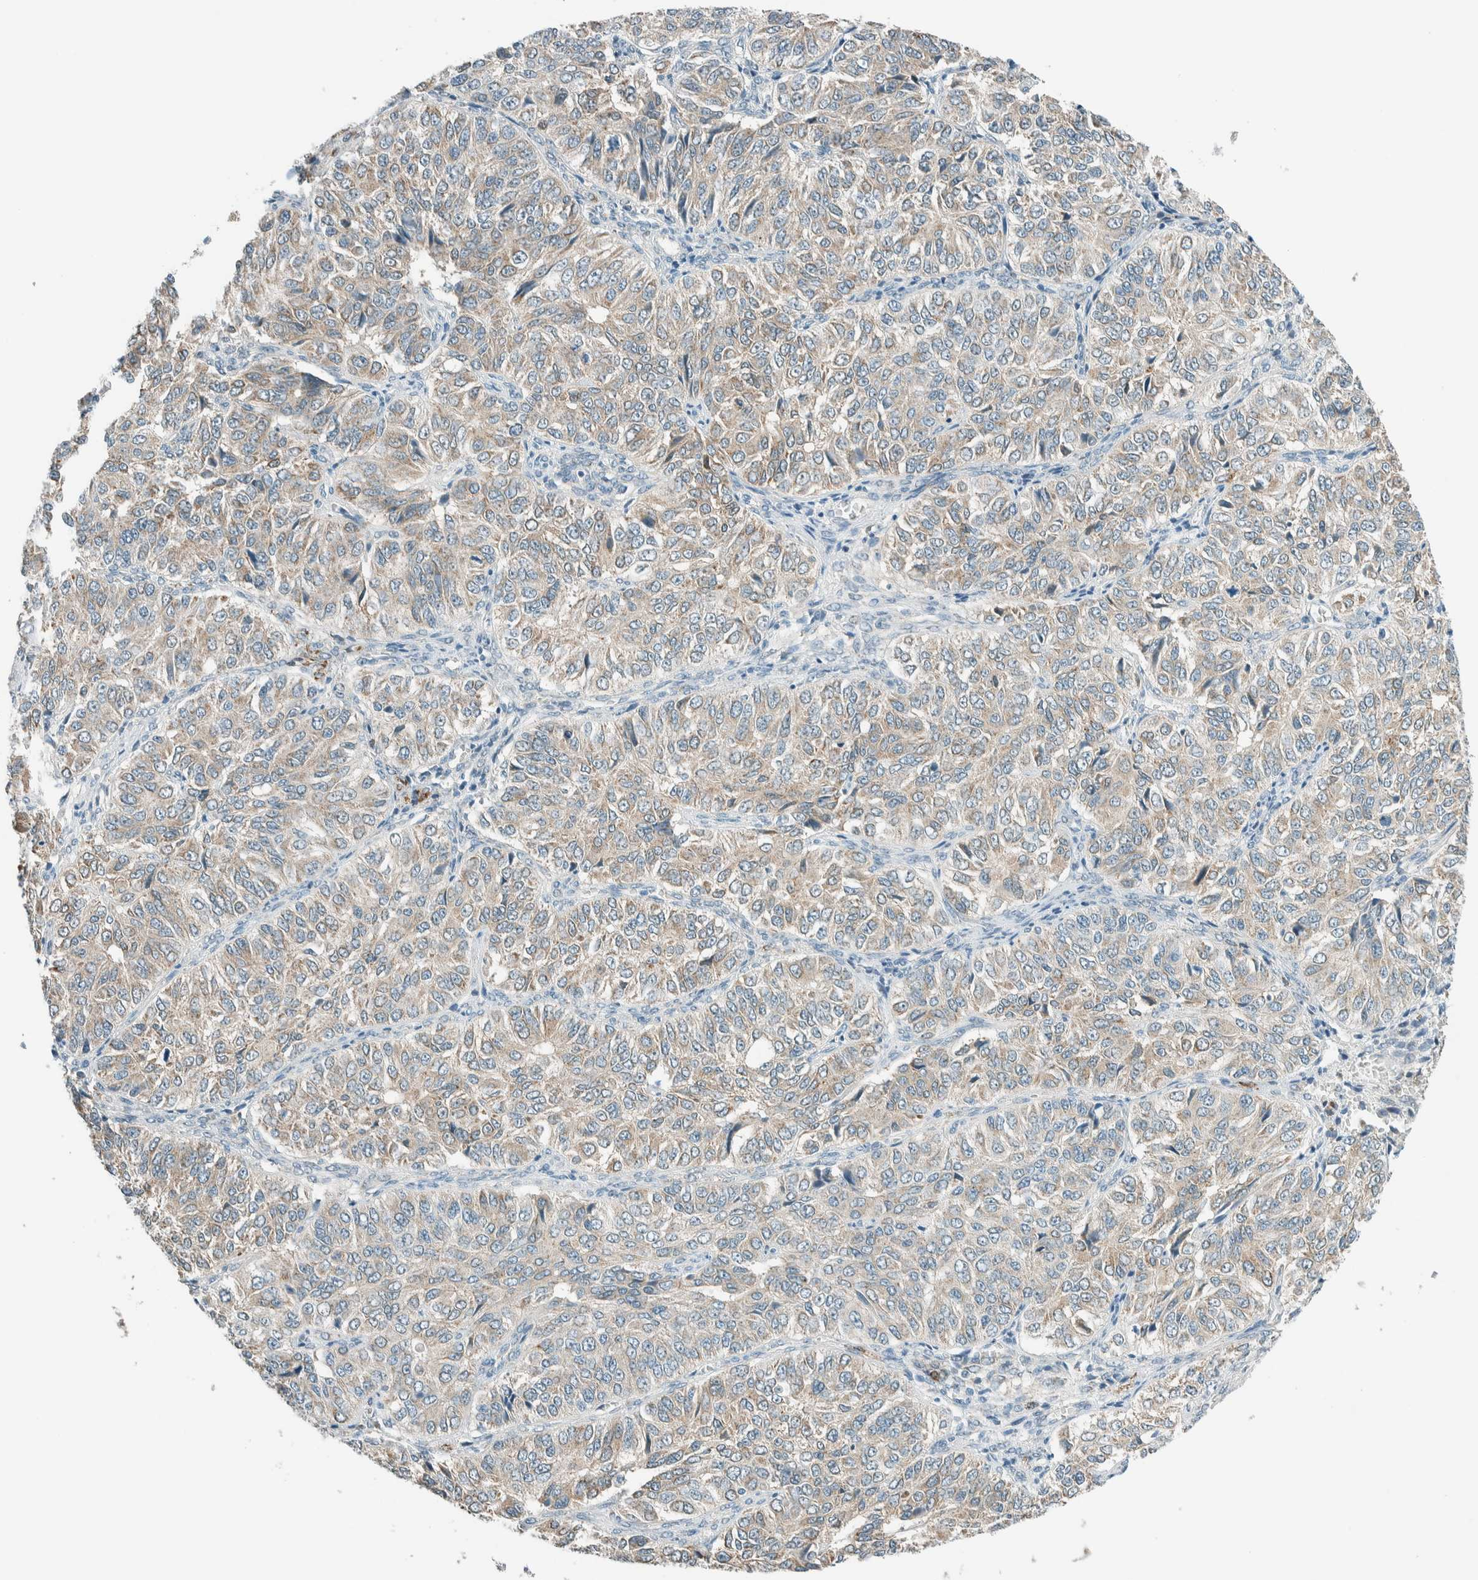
{"staining": {"intensity": "weak", "quantity": "25%-75%", "location": "cytoplasmic/membranous"}, "tissue": "ovarian cancer", "cell_type": "Tumor cells", "image_type": "cancer", "snomed": [{"axis": "morphology", "description": "Carcinoma, endometroid"}, {"axis": "topography", "description": "Ovary"}], "caption": "High-magnification brightfield microscopy of ovarian endometroid carcinoma stained with DAB (brown) and counterstained with hematoxylin (blue). tumor cells exhibit weak cytoplasmic/membranous positivity is present in about25%-75% of cells.", "gene": "ALDH7A1", "patient": {"sex": "female", "age": 51}}